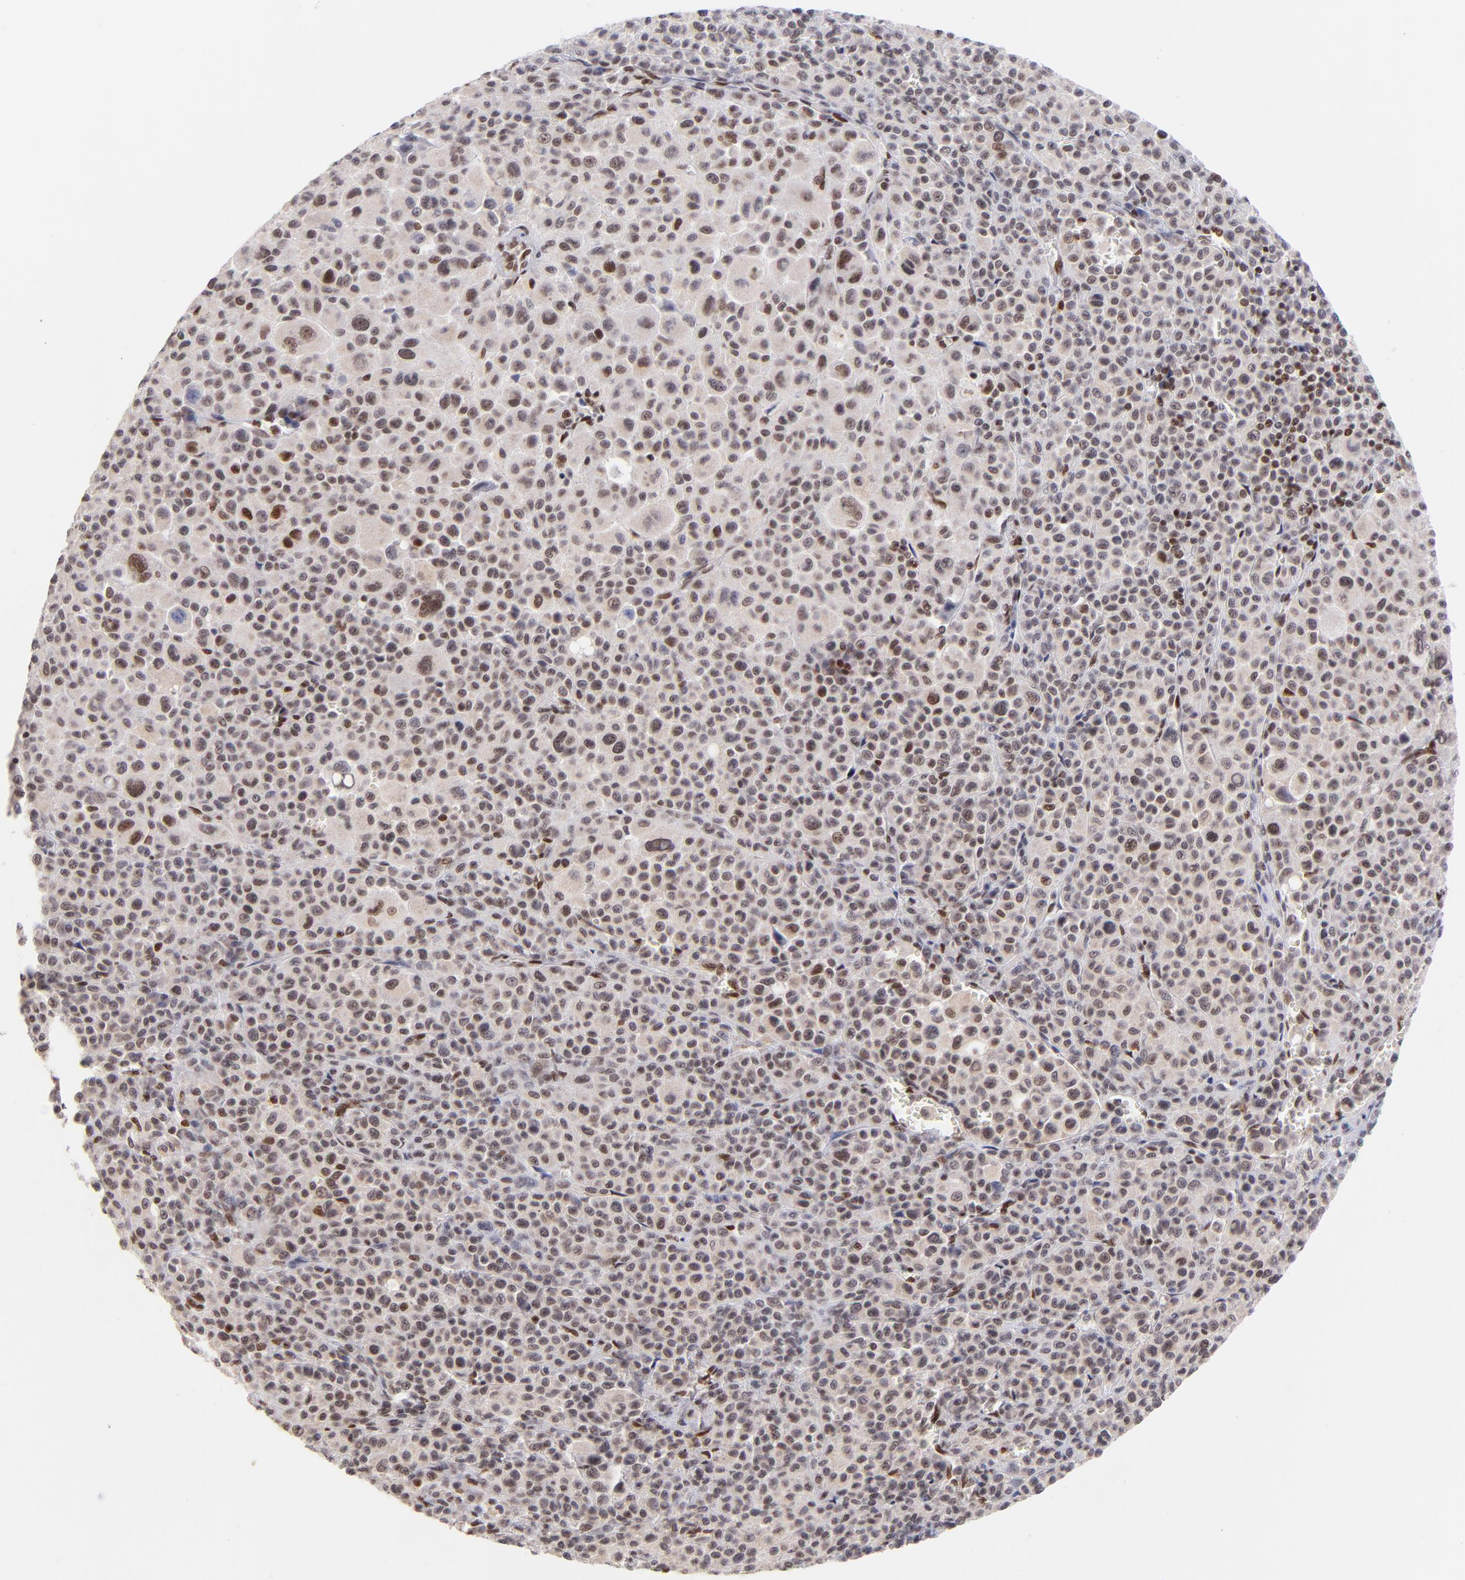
{"staining": {"intensity": "moderate", "quantity": ">75%", "location": "nuclear"}, "tissue": "melanoma", "cell_type": "Tumor cells", "image_type": "cancer", "snomed": [{"axis": "morphology", "description": "Malignant melanoma, Metastatic site"}, {"axis": "topography", "description": "Skin"}], "caption": "Protein staining of malignant melanoma (metastatic site) tissue exhibits moderate nuclear positivity in about >75% of tumor cells. Nuclei are stained in blue.", "gene": "MIDEAS", "patient": {"sex": "female", "age": 74}}